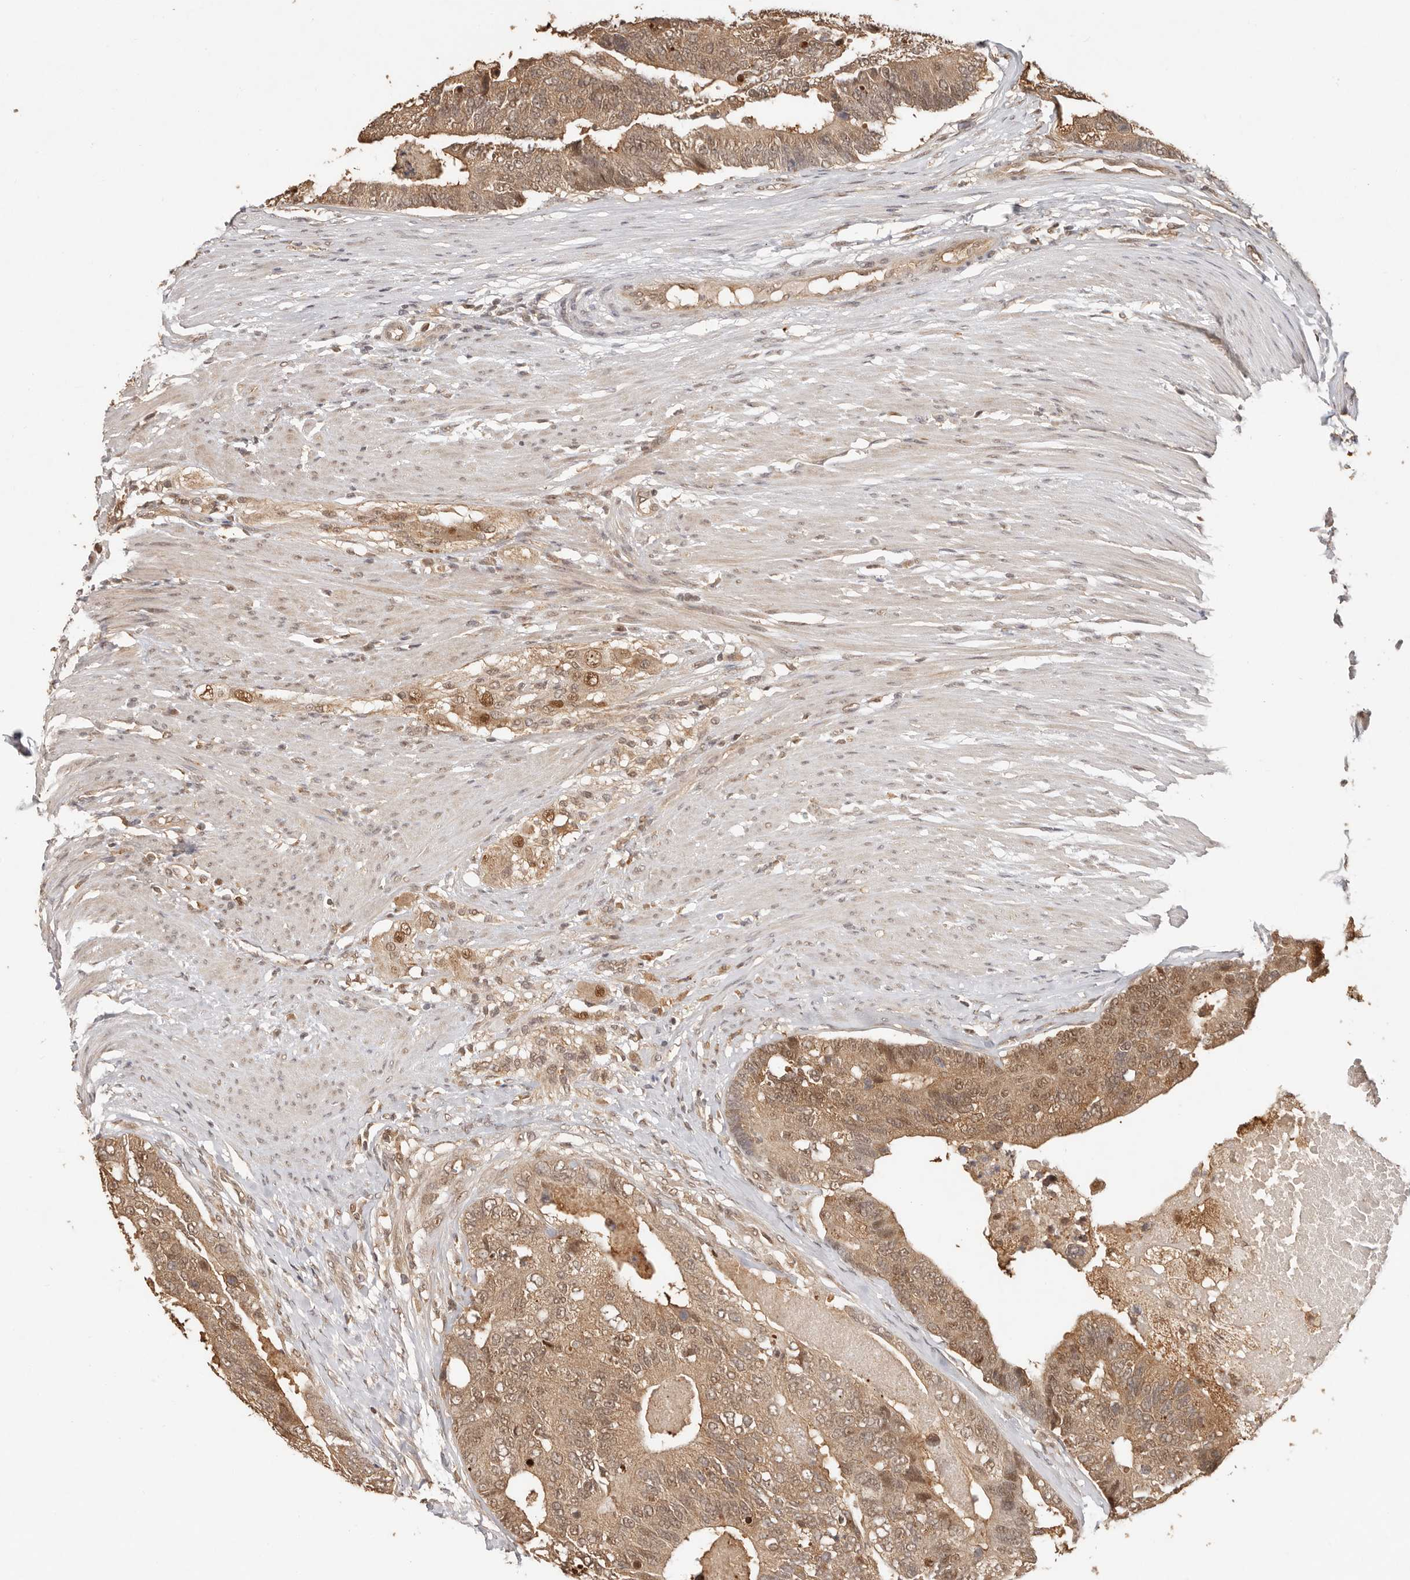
{"staining": {"intensity": "moderate", "quantity": ">75%", "location": "cytoplasmic/membranous,nuclear"}, "tissue": "colorectal cancer", "cell_type": "Tumor cells", "image_type": "cancer", "snomed": [{"axis": "morphology", "description": "Adenocarcinoma, NOS"}, {"axis": "topography", "description": "Colon"}], "caption": "IHC histopathology image of colorectal adenocarcinoma stained for a protein (brown), which displays medium levels of moderate cytoplasmic/membranous and nuclear staining in approximately >75% of tumor cells.", "gene": "PSMA5", "patient": {"sex": "female", "age": 67}}